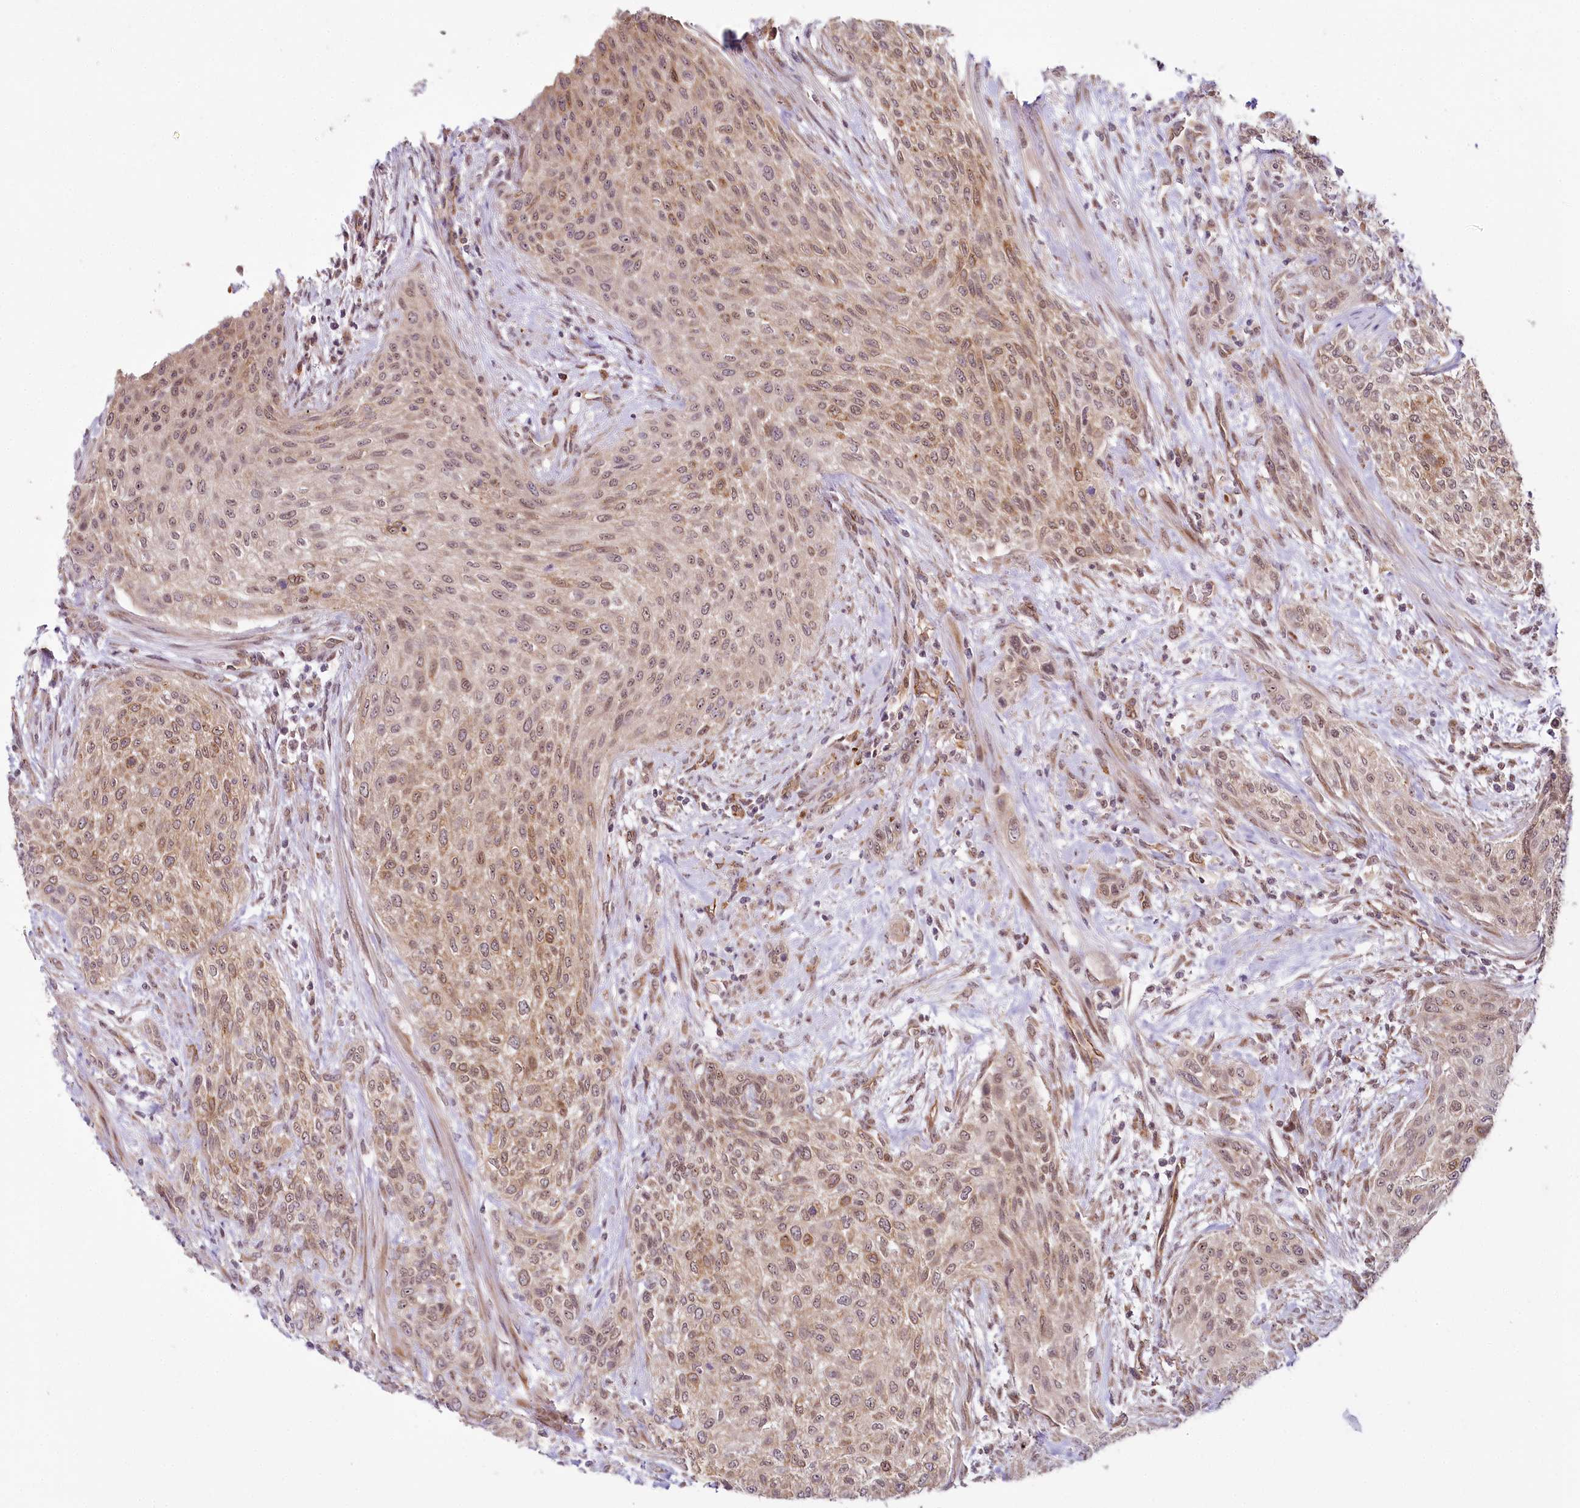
{"staining": {"intensity": "moderate", "quantity": ">75%", "location": "cytoplasmic/membranous,nuclear"}, "tissue": "urothelial cancer", "cell_type": "Tumor cells", "image_type": "cancer", "snomed": [{"axis": "morphology", "description": "Normal tissue, NOS"}, {"axis": "morphology", "description": "Urothelial carcinoma, NOS"}, {"axis": "topography", "description": "Urinary bladder"}, {"axis": "topography", "description": "Peripheral nerve tissue"}], "caption": "Immunohistochemical staining of urothelial cancer displays medium levels of moderate cytoplasmic/membranous and nuclear protein positivity in approximately >75% of tumor cells.", "gene": "ALKBH8", "patient": {"sex": "male", "age": 35}}